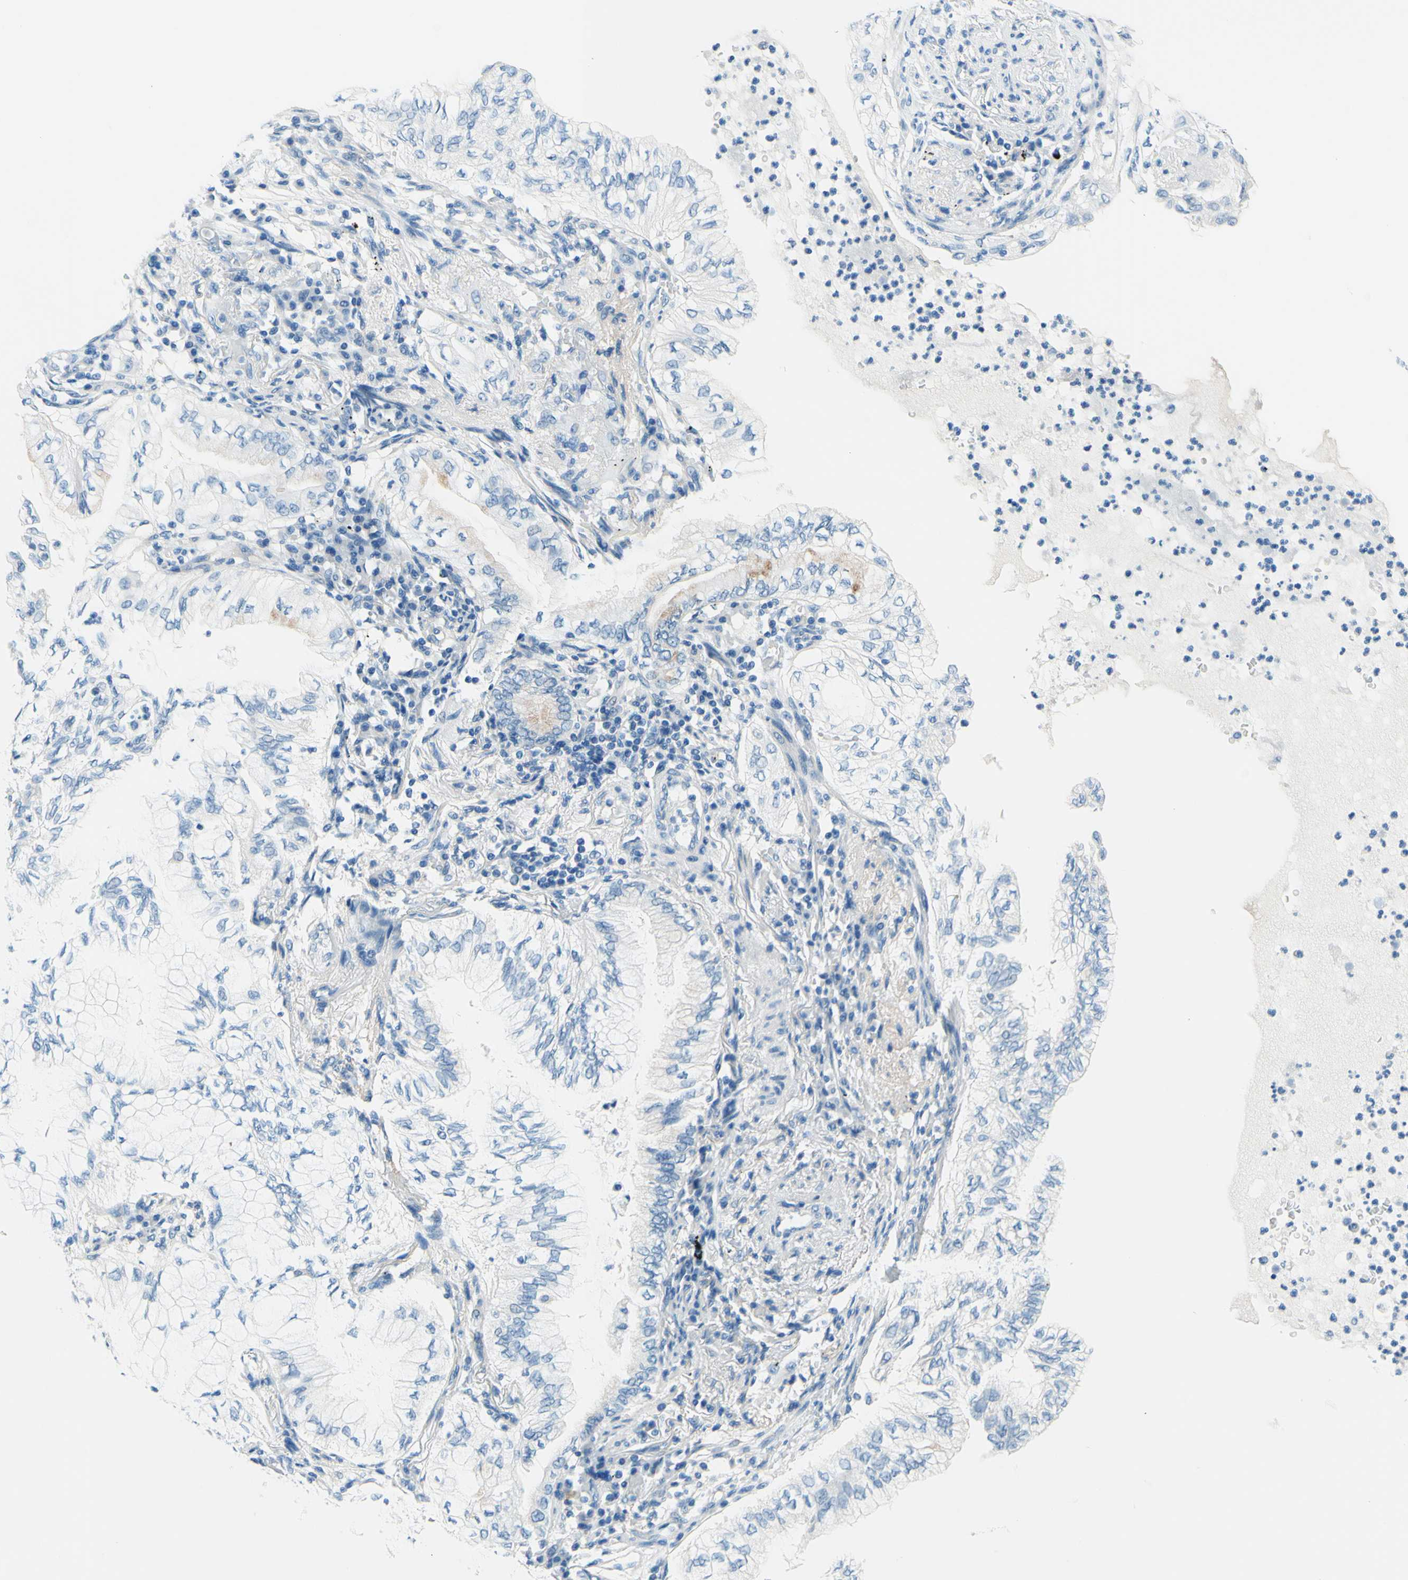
{"staining": {"intensity": "negative", "quantity": "none", "location": "none"}, "tissue": "lung cancer", "cell_type": "Tumor cells", "image_type": "cancer", "snomed": [{"axis": "morphology", "description": "Normal tissue, NOS"}, {"axis": "morphology", "description": "Adenocarcinoma, NOS"}, {"axis": "topography", "description": "Bronchus"}, {"axis": "topography", "description": "Lung"}], "caption": "This is a image of IHC staining of lung adenocarcinoma, which shows no positivity in tumor cells. (DAB IHC with hematoxylin counter stain).", "gene": "PASD1", "patient": {"sex": "female", "age": 70}}